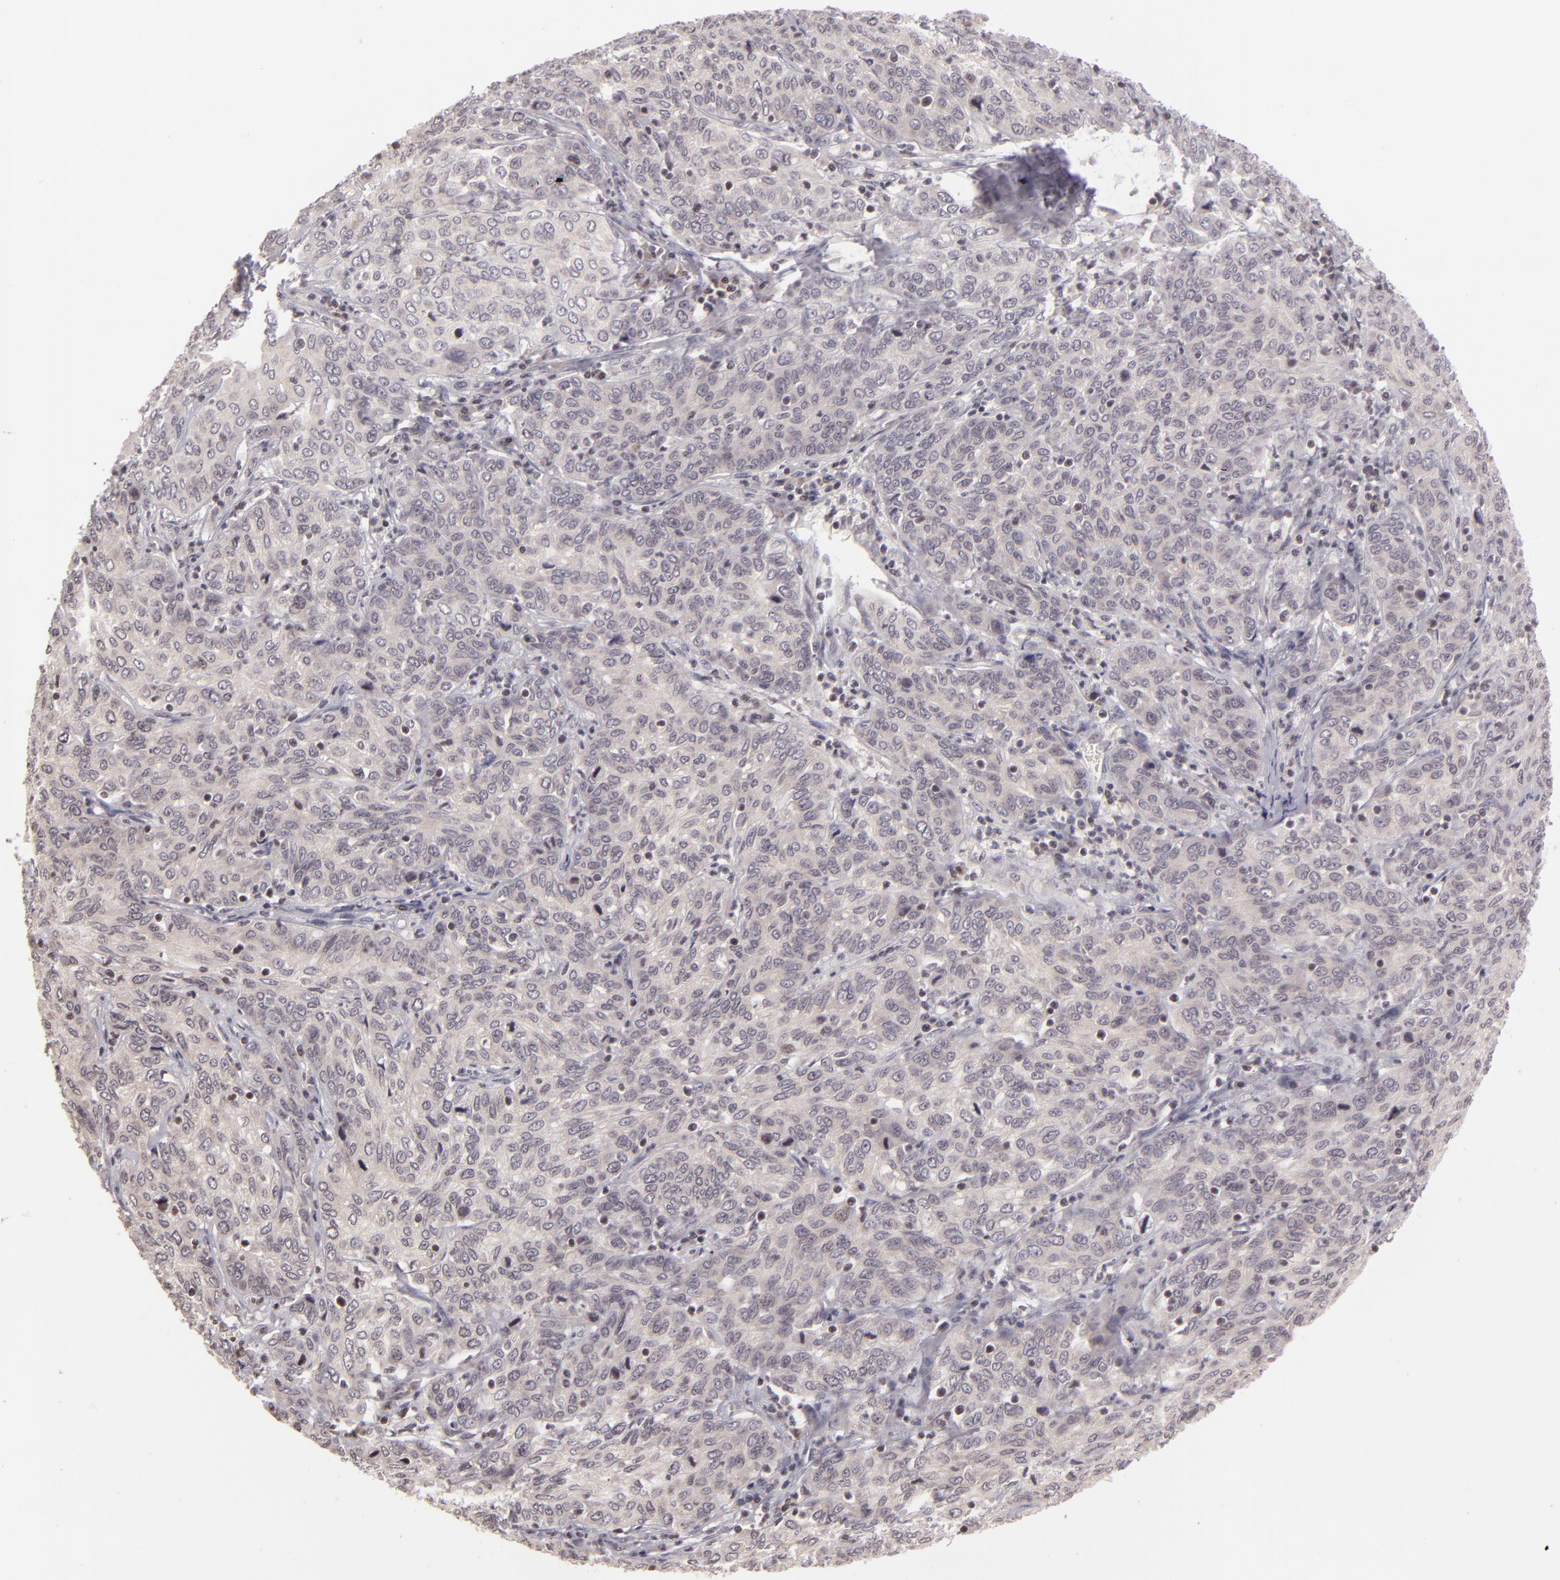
{"staining": {"intensity": "negative", "quantity": "none", "location": "none"}, "tissue": "cervical cancer", "cell_type": "Tumor cells", "image_type": "cancer", "snomed": [{"axis": "morphology", "description": "Squamous cell carcinoma, NOS"}, {"axis": "topography", "description": "Cervix"}], "caption": "The photomicrograph displays no significant expression in tumor cells of cervical cancer (squamous cell carcinoma).", "gene": "AKAP6", "patient": {"sex": "female", "age": 38}}